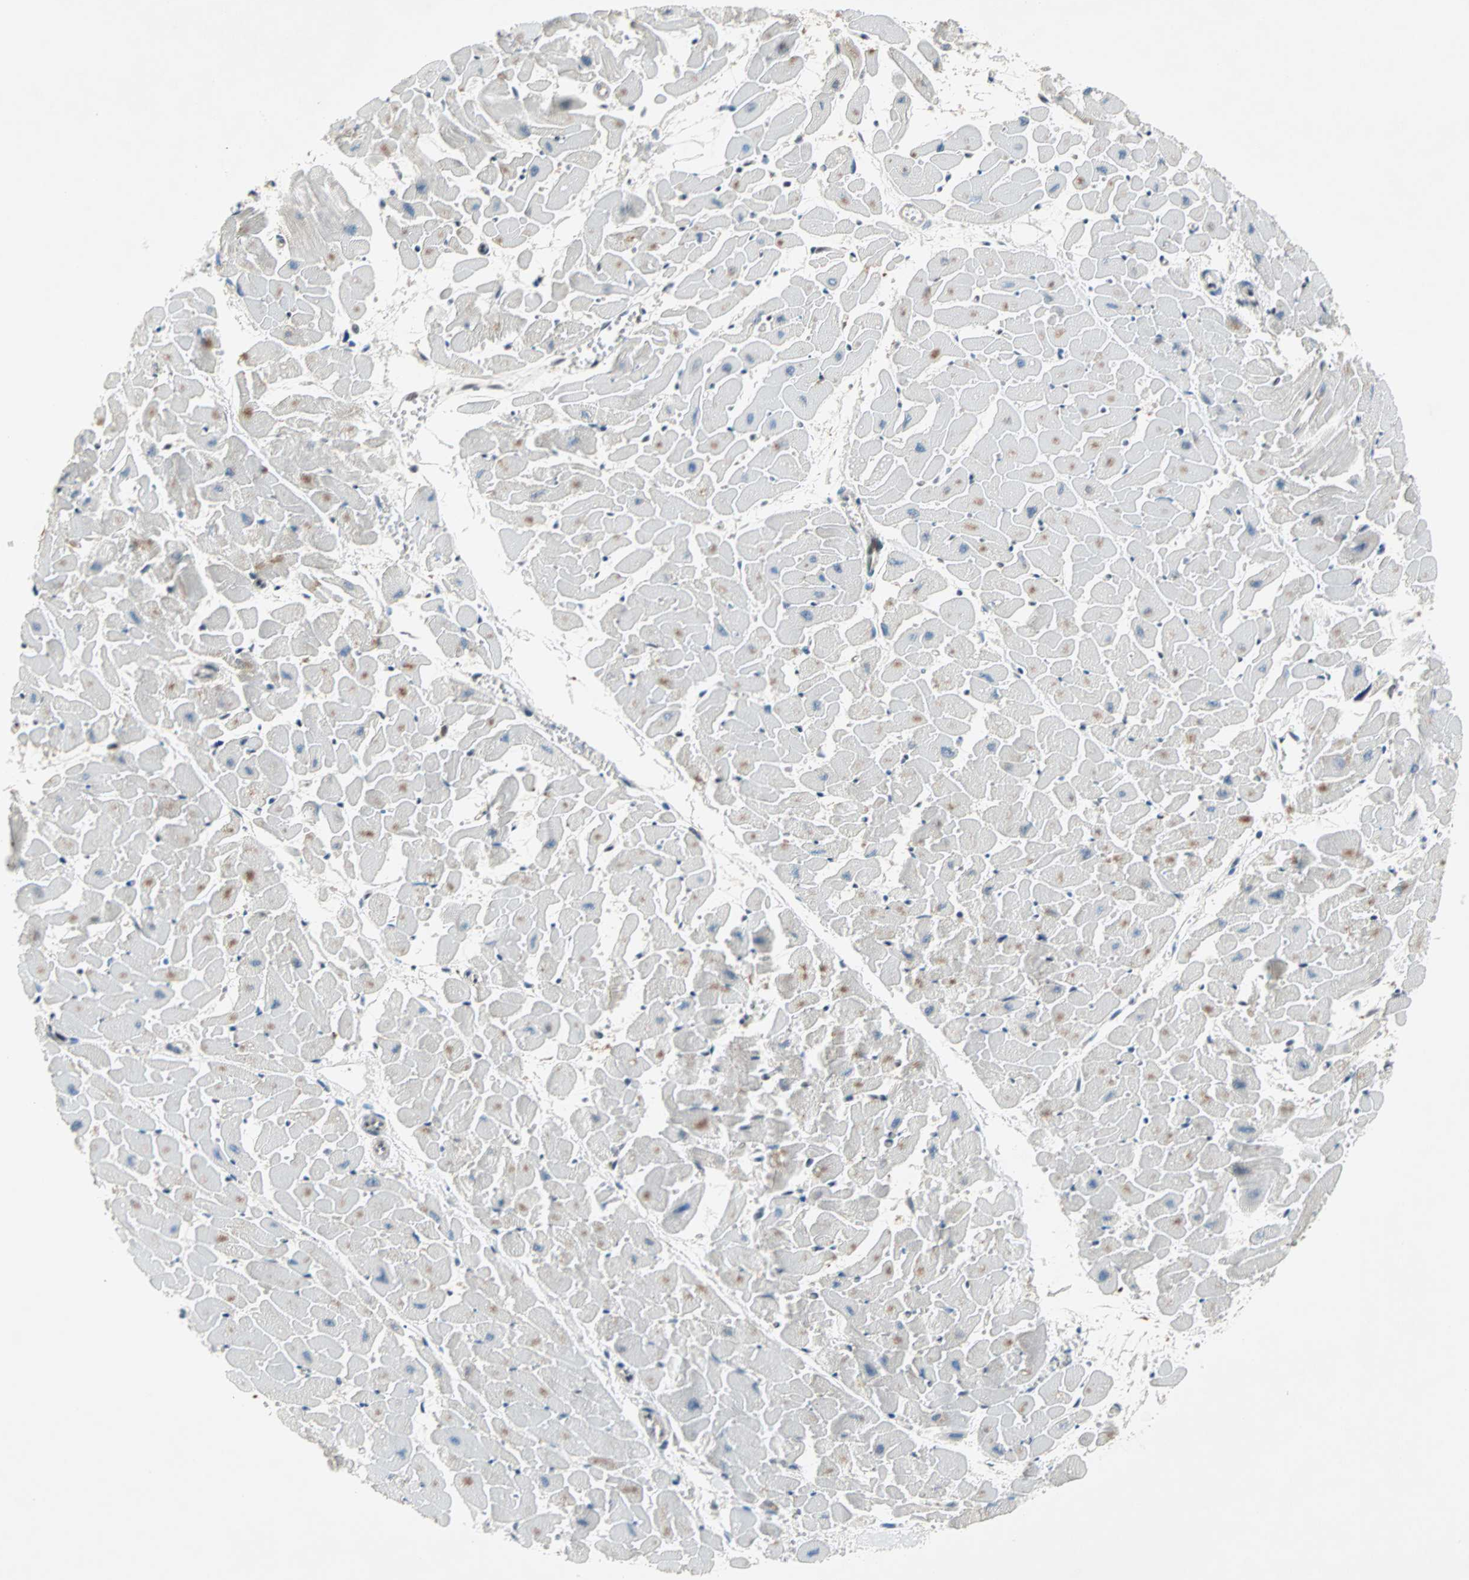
{"staining": {"intensity": "moderate", "quantity": "25%-75%", "location": "cytoplasmic/membranous"}, "tissue": "heart muscle", "cell_type": "Cardiomyocytes", "image_type": "normal", "snomed": [{"axis": "morphology", "description": "Normal tissue, NOS"}, {"axis": "topography", "description": "Heart"}], "caption": "The image exhibits staining of benign heart muscle, revealing moderate cytoplasmic/membranous protein staining (brown color) within cardiomyocytes.", "gene": "WWTR1", "patient": {"sex": "female", "age": 19}}